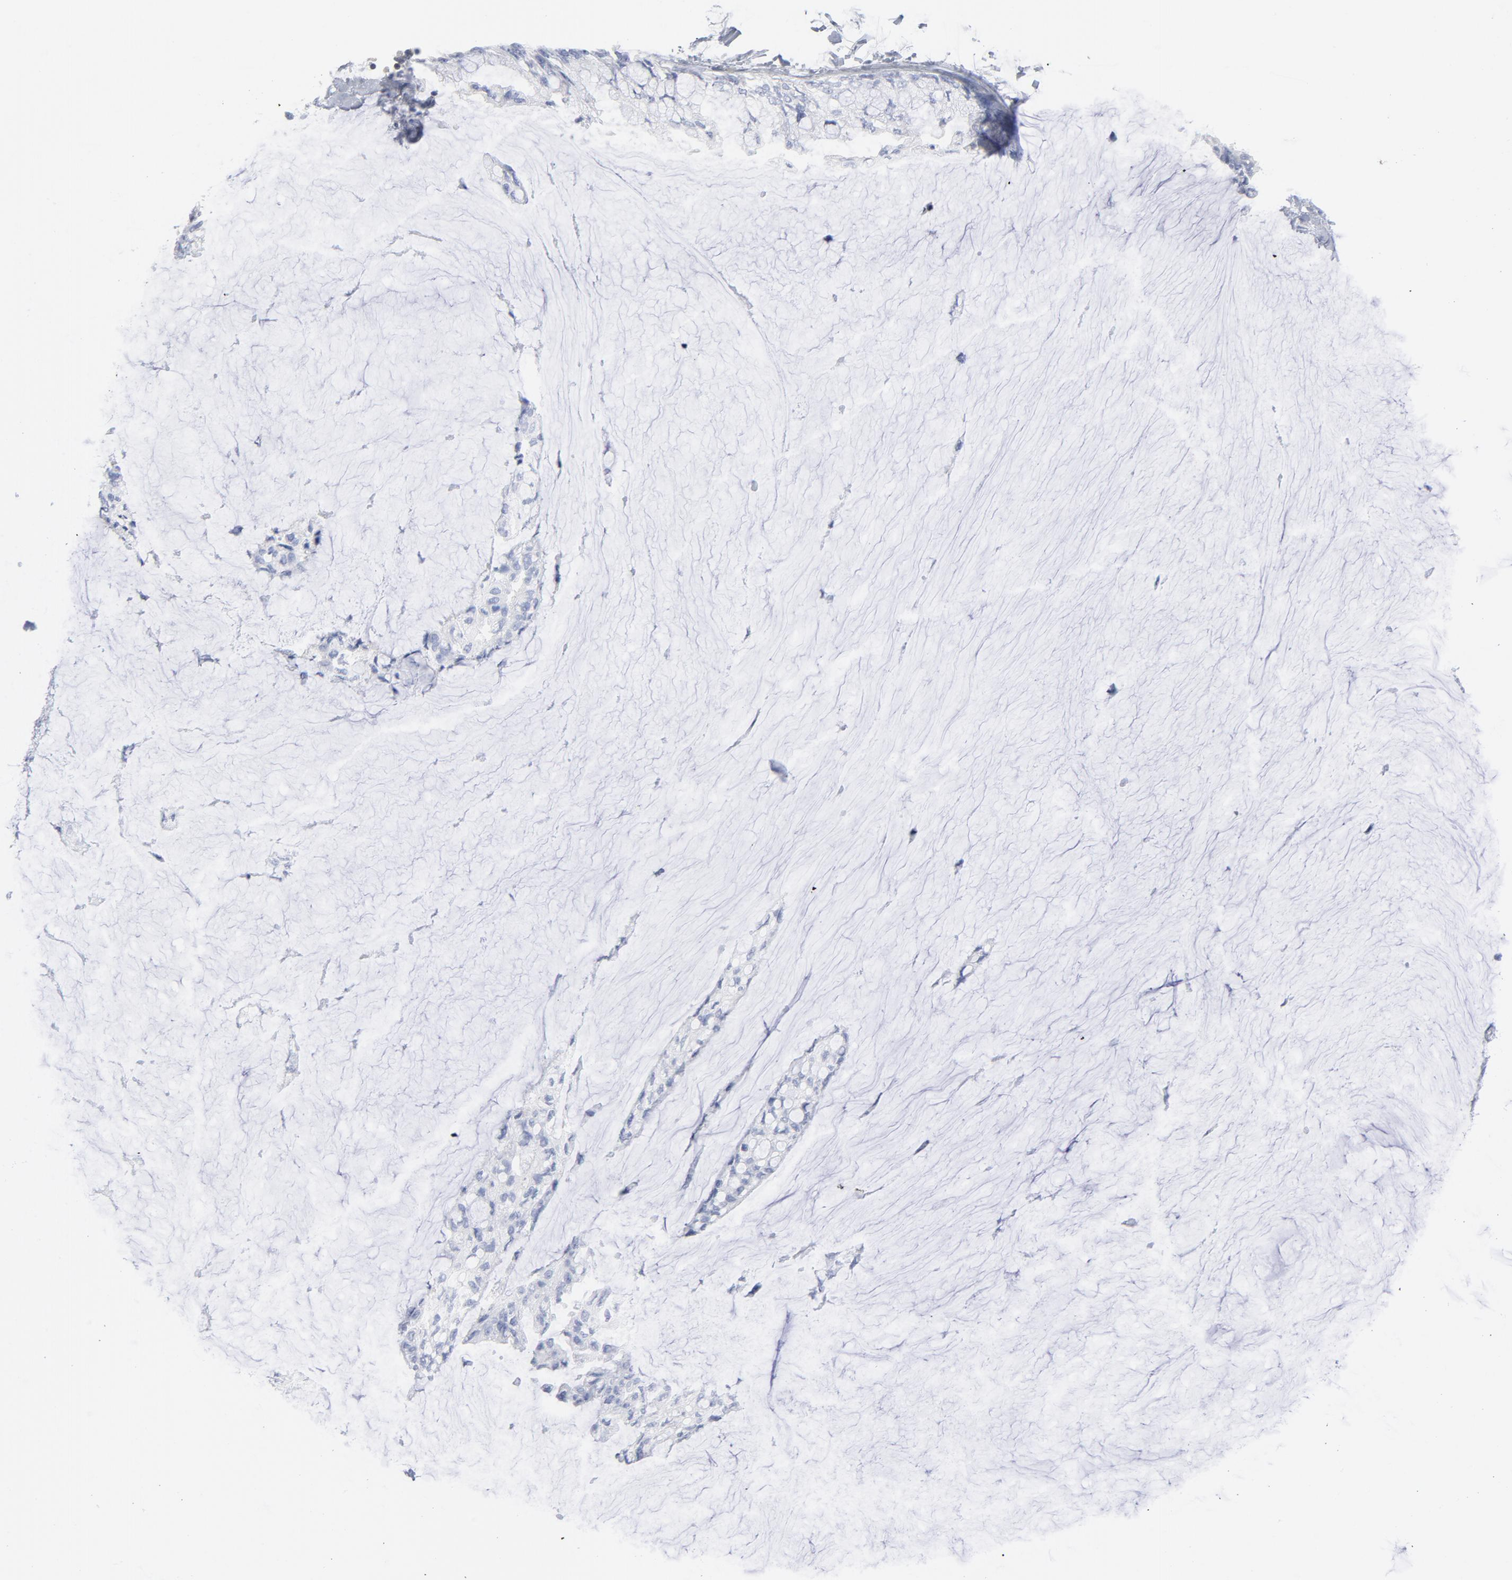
{"staining": {"intensity": "negative", "quantity": "none", "location": "none"}, "tissue": "ovarian cancer", "cell_type": "Tumor cells", "image_type": "cancer", "snomed": [{"axis": "morphology", "description": "Cystadenocarcinoma, mucinous, NOS"}, {"axis": "topography", "description": "Ovary"}], "caption": "There is no significant staining in tumor cells of ovarian mucinous cystadenocarcinoma.", "gene": "P2RY8", "patient": {"sex": "female", "age": 39}}